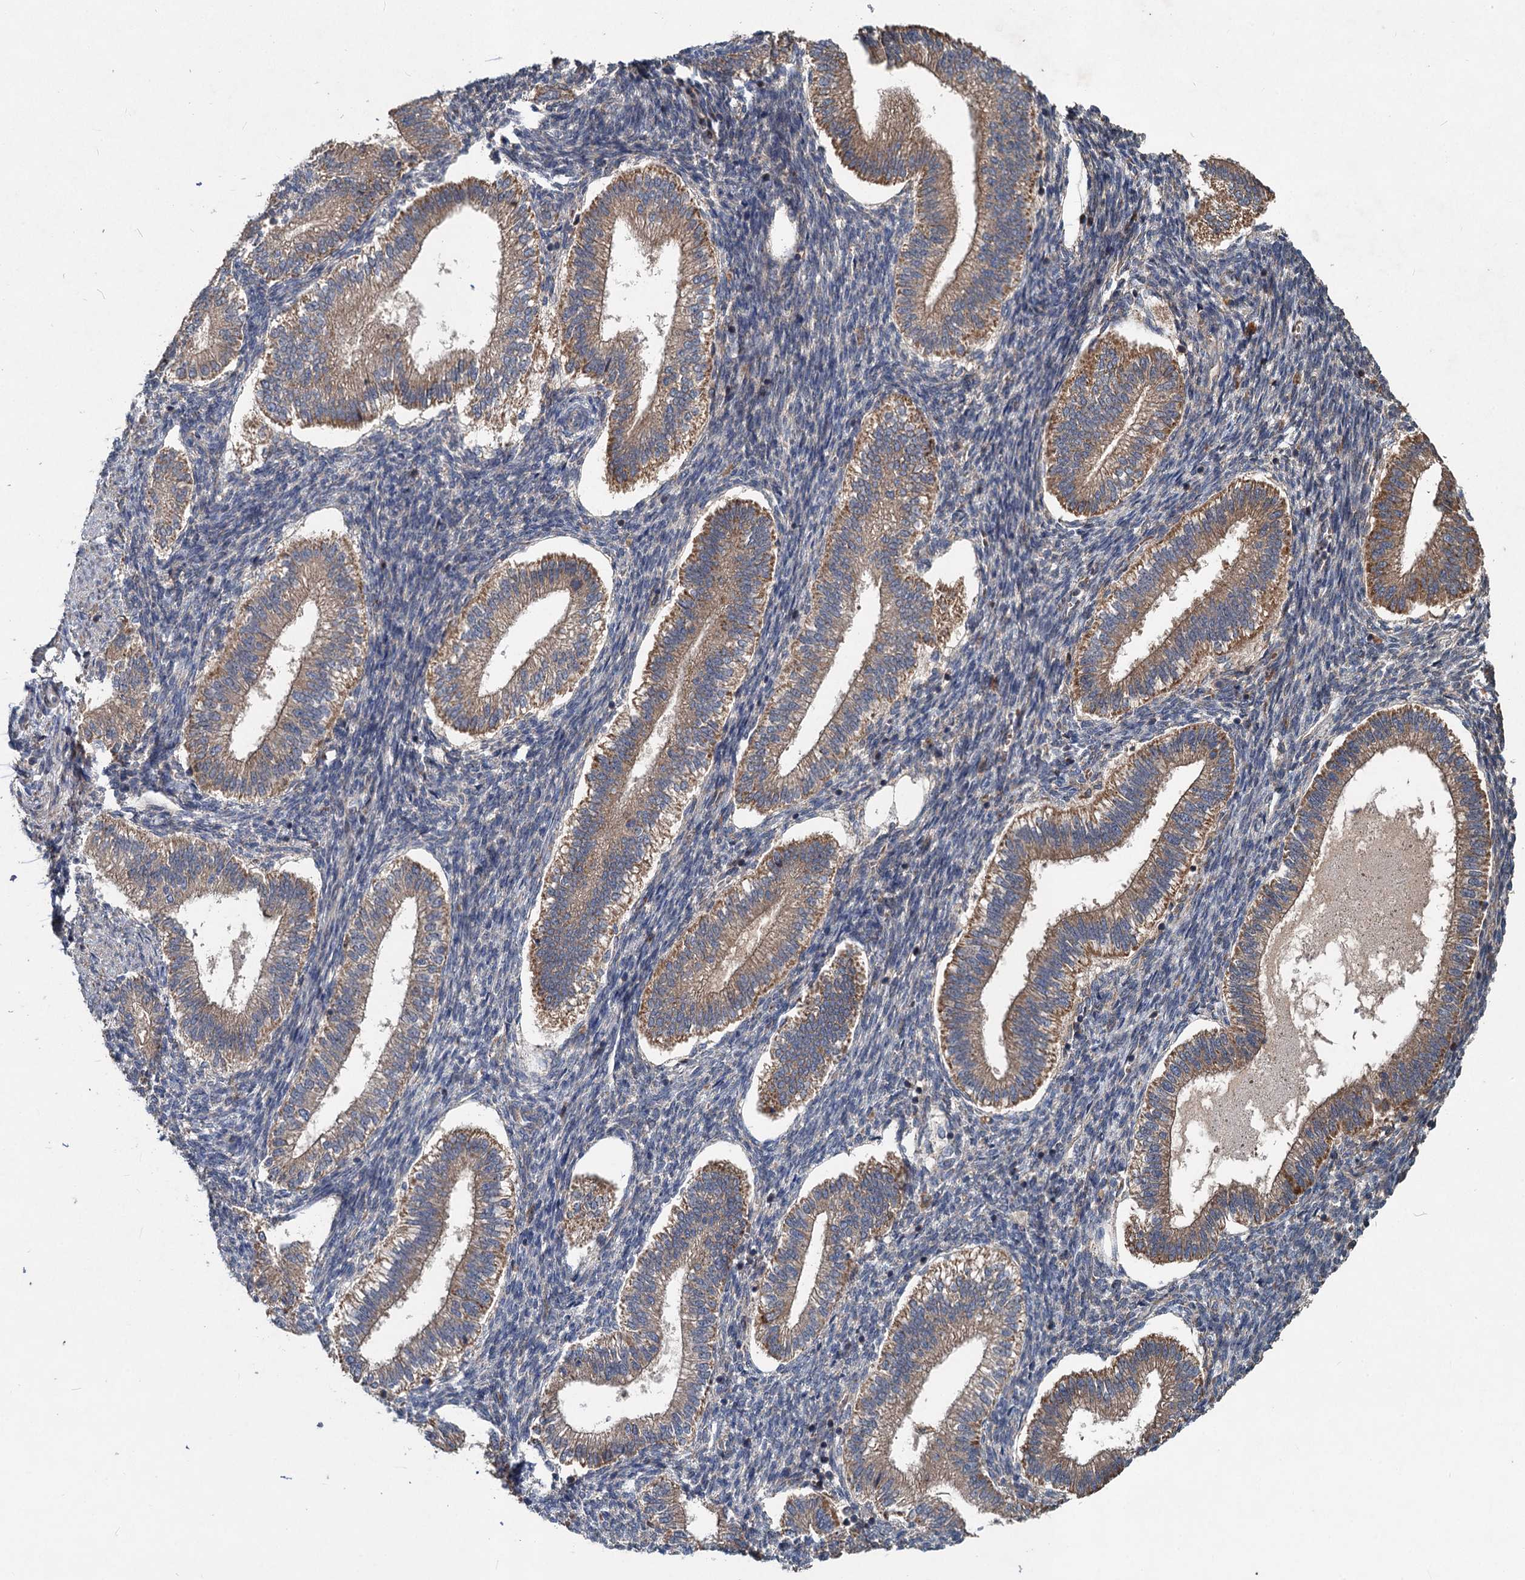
{"staining": {"intensity": "negative", "quantity": "none", "location": "none"}, "tissue": "endometrium", "cell_type": "Cells in endometrial stroma", "image_type": "normal", "snomed": [{"axis": "morphology", "description": "Normal tissue, NOS"}, {"axis": "topography", "description": "Endometrium"}], "caption": "Immunohistochemical staining of unremarkable endometrium shows no significant staining in cells in endometrial stroma.", "gene": "OTUB1", "patient": {"sex": "female", "age": 25}}